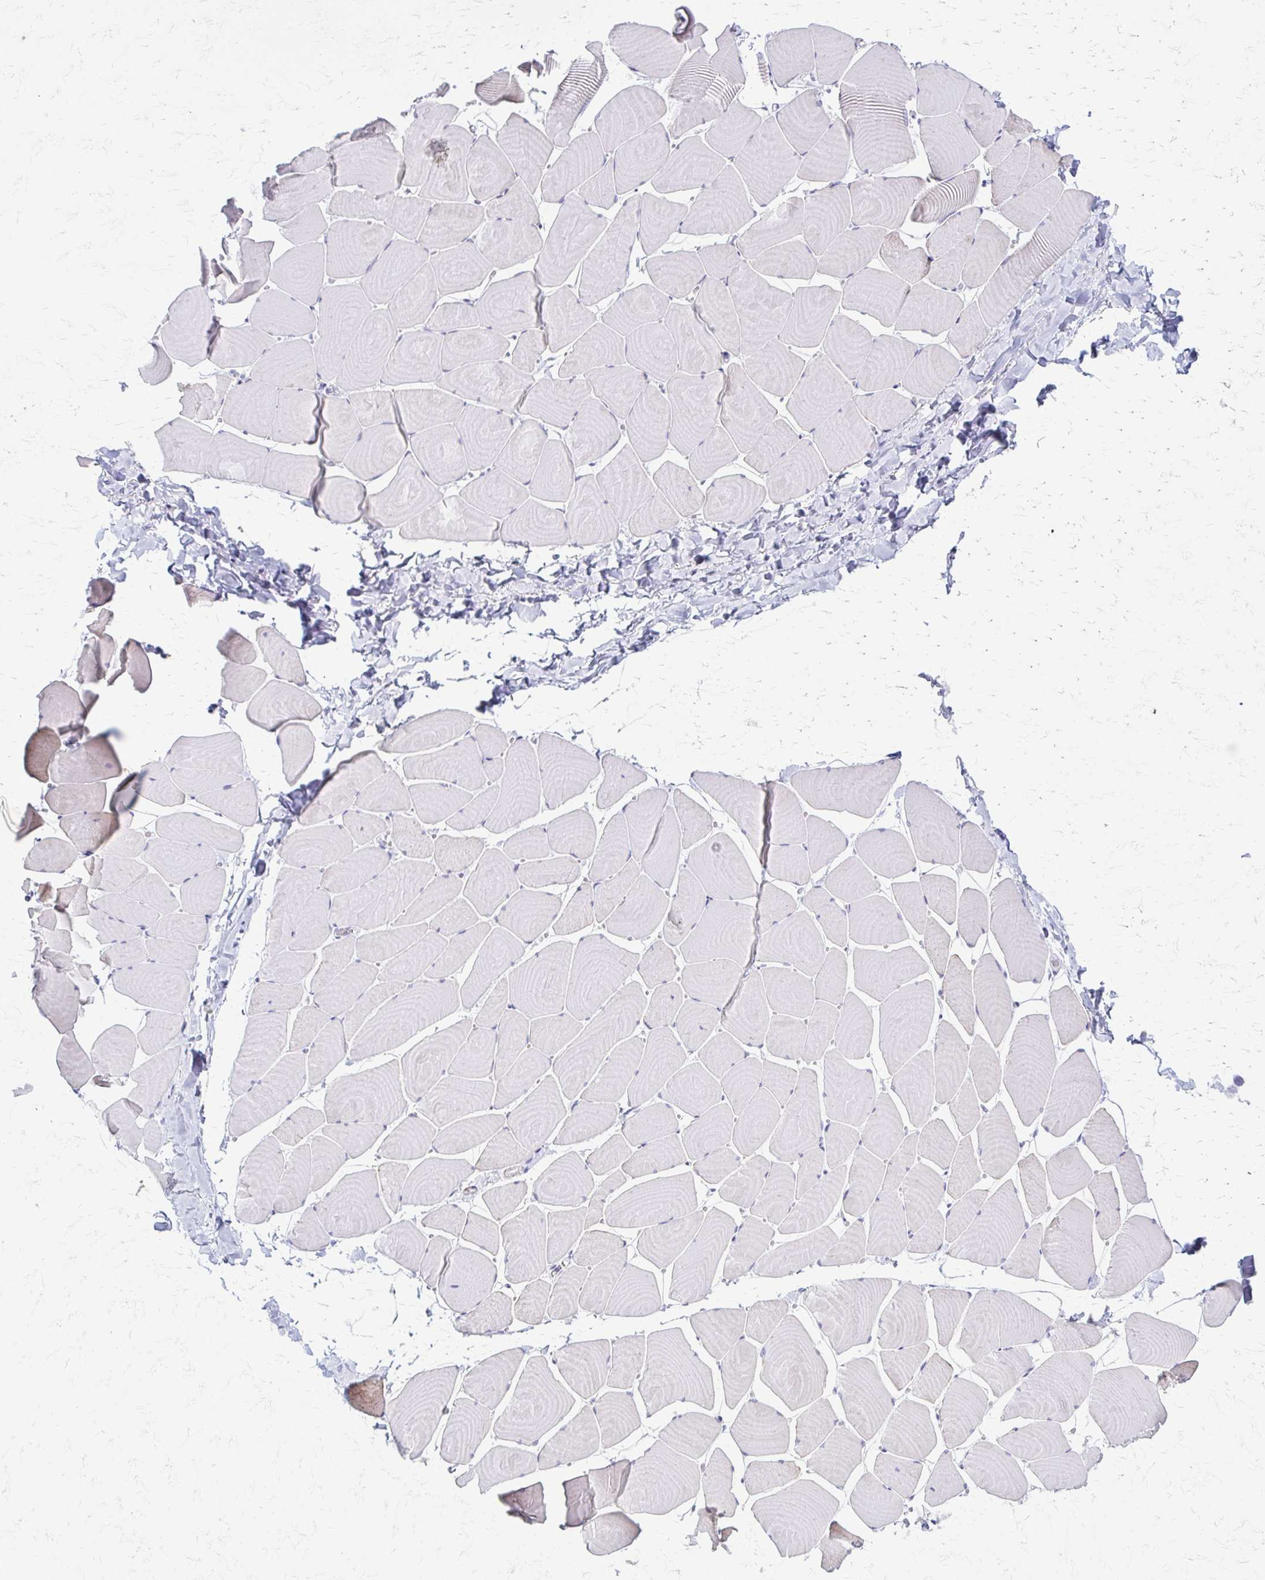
{"staining": {"intensity": "negative", "quantity": "none", "location": "none"}, "tissue": "skeletal muscle", "cell_type": "Myocytes", "image_type": "normal", "snomed": [{"axis": "morphology", "description": "Normal tissue, NOS"}, {"axis": "topography", "description": "Skeletal muscle"}], "caption": "Immunohistochemical staining of normal skeletal muscle demonstrates no significant expression in myocytes.", "gene": "ZSCAN5B", "patient": {"sex": "male", "age": 25}}